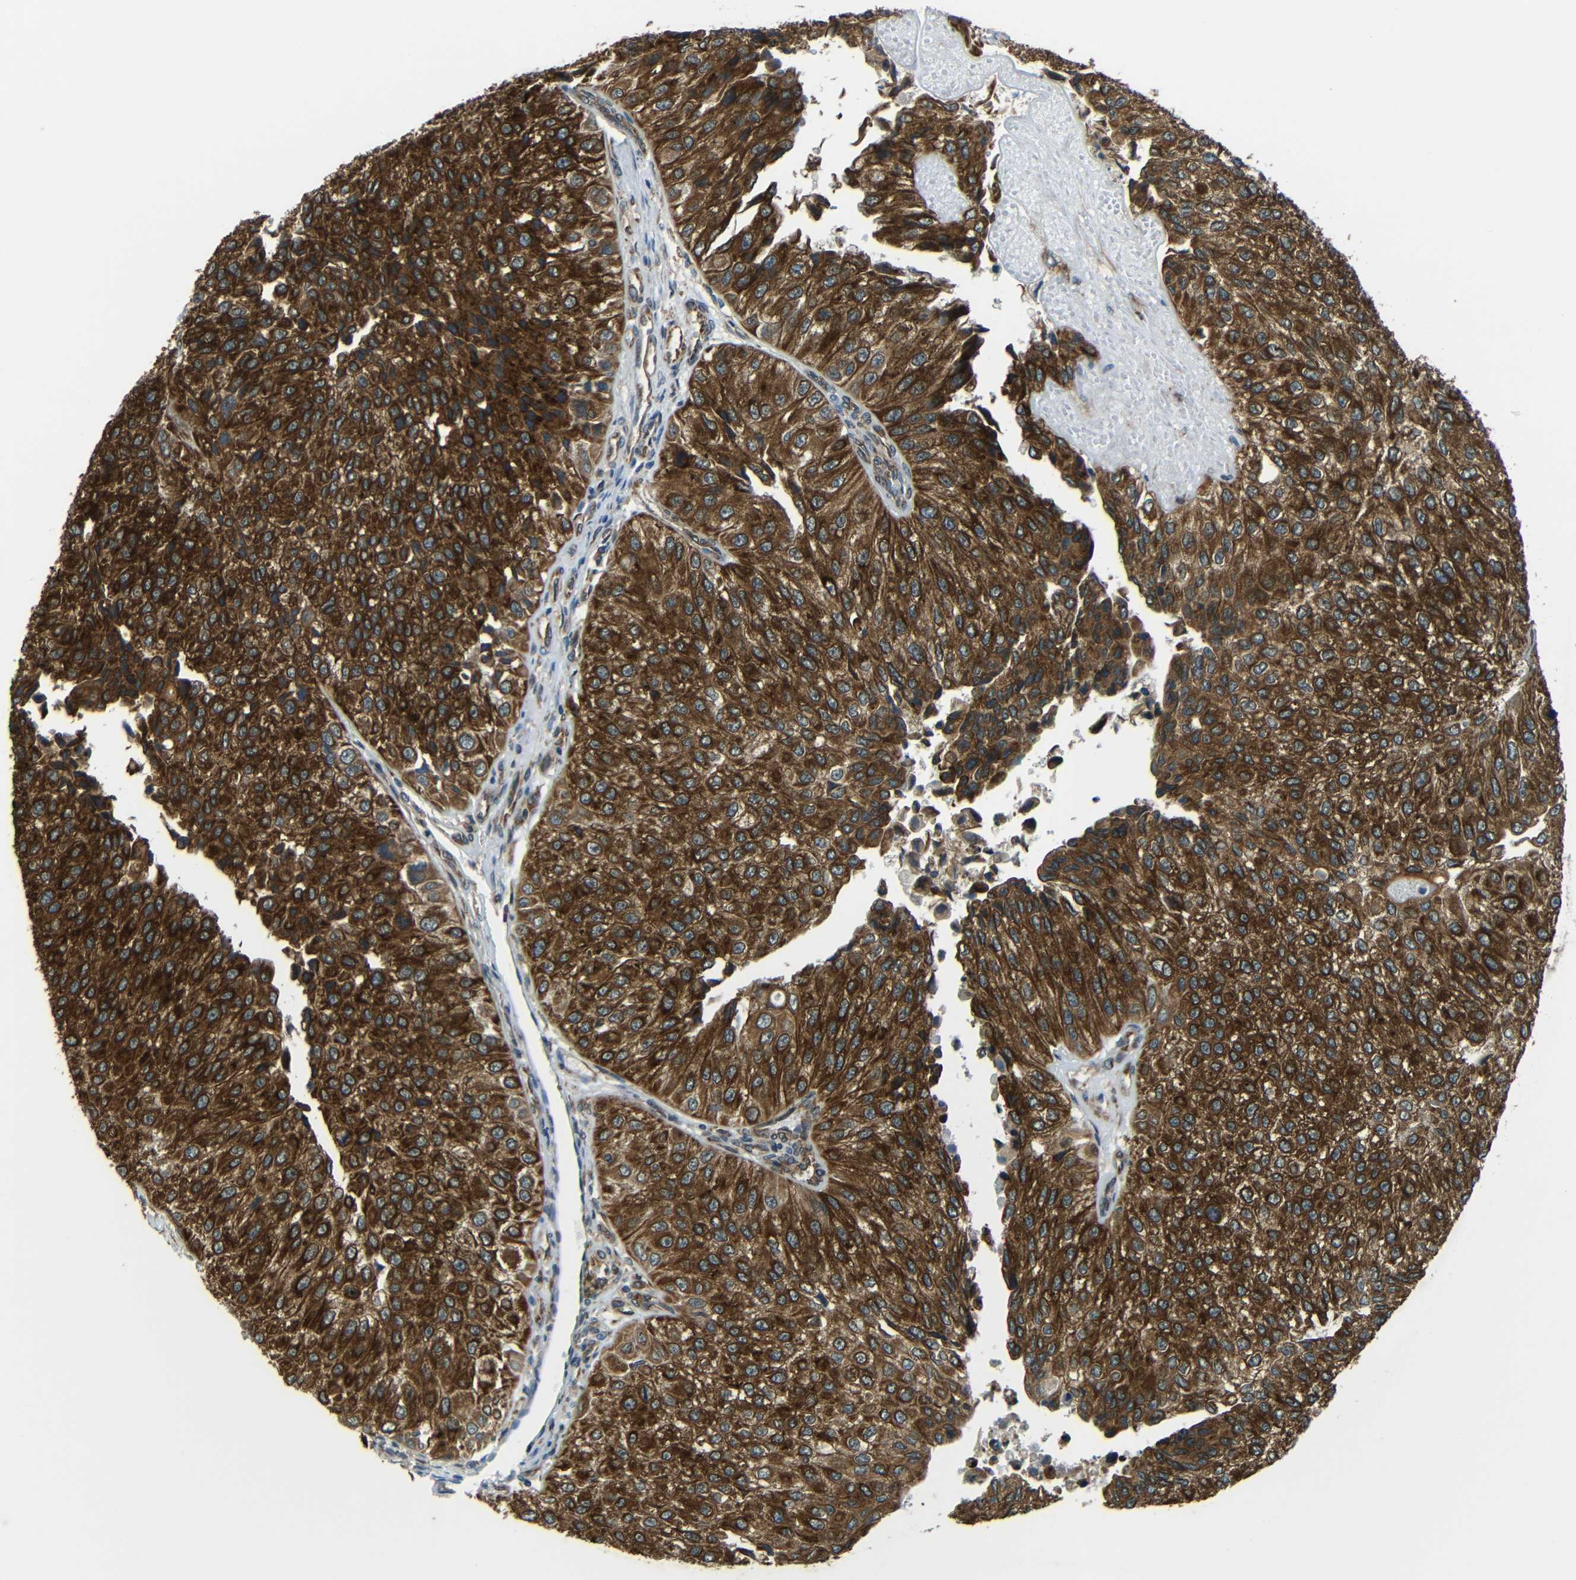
{"staining": {"intensity": "strong", "quantity": ">75%", "location": "cytoplasmic/membranous"}, "tissue": "urothelial cancer", "cell_type": "Tumor cells", "image_type": "cancer", "snomed": [{"axis": "morphology", "description": "Urothelial carcinoma, High grade"}, {"axis": "topography", "description": "Kidney"}, {"axis": "topography", "description": "Urinary bladder"}], "caption": "Strong cytoplasmic/membranous expression for a protein is identified in approximately >75% of tumor cells of urothelial carcinoma (high-grade) using IHC.", "gene": "VAPB", "patient": {"sex": "male", "age": 77}}